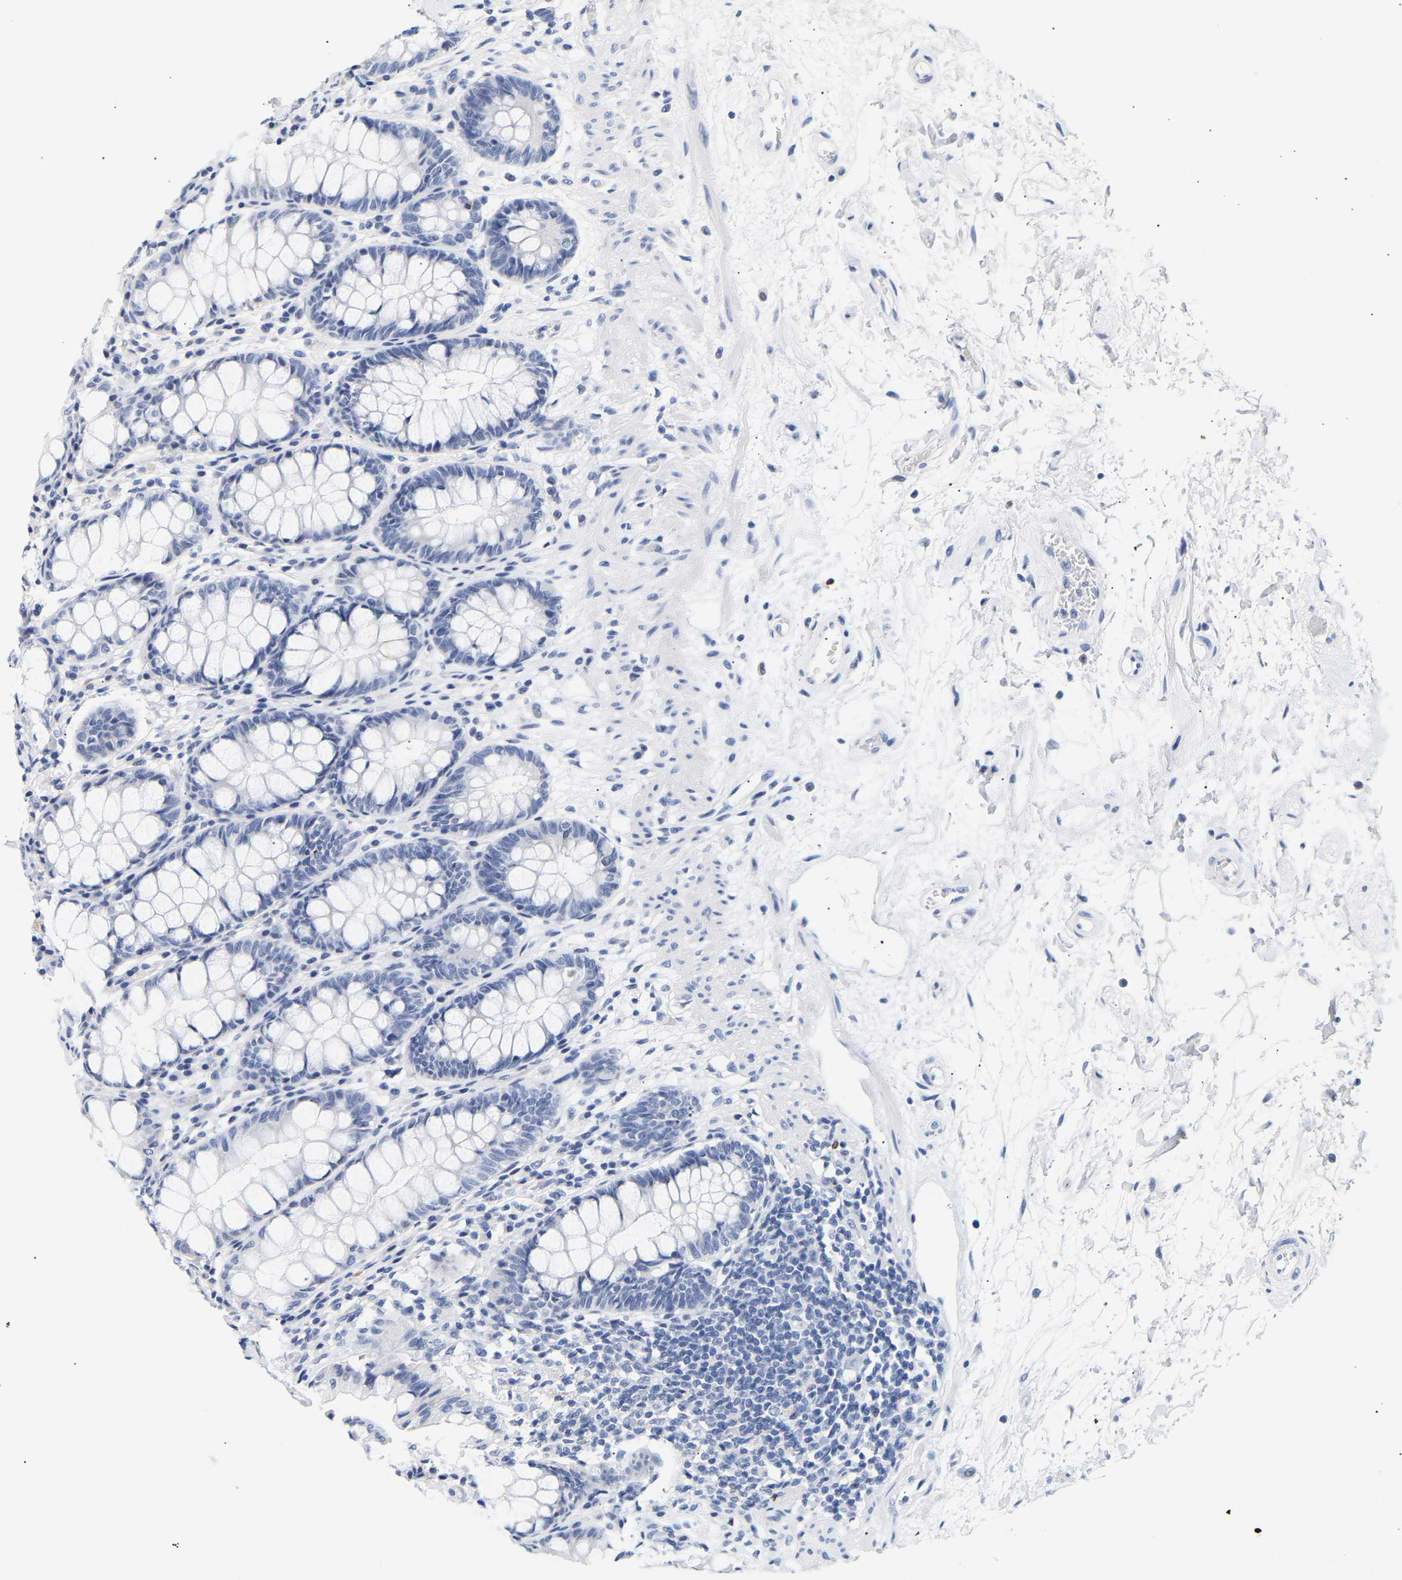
{"staining": {"intensity": "negative", "quantity": "none", "location": "none"}, "tissue": "rectum", "cell_type": "Glandular cells", "image_type": "normal", "snomed": [{"axis": "morphology", "description": "Normal tissue, NOS"}, {"axis": "topography", "description": "Rectum"}], "caption": "An immunohistochemistry histopathology image of normal rectum is shown. There is no staining in glandular cells of rectum.", "gene": "SPINK2", "patient": {"sex": "male", "age": 64}}